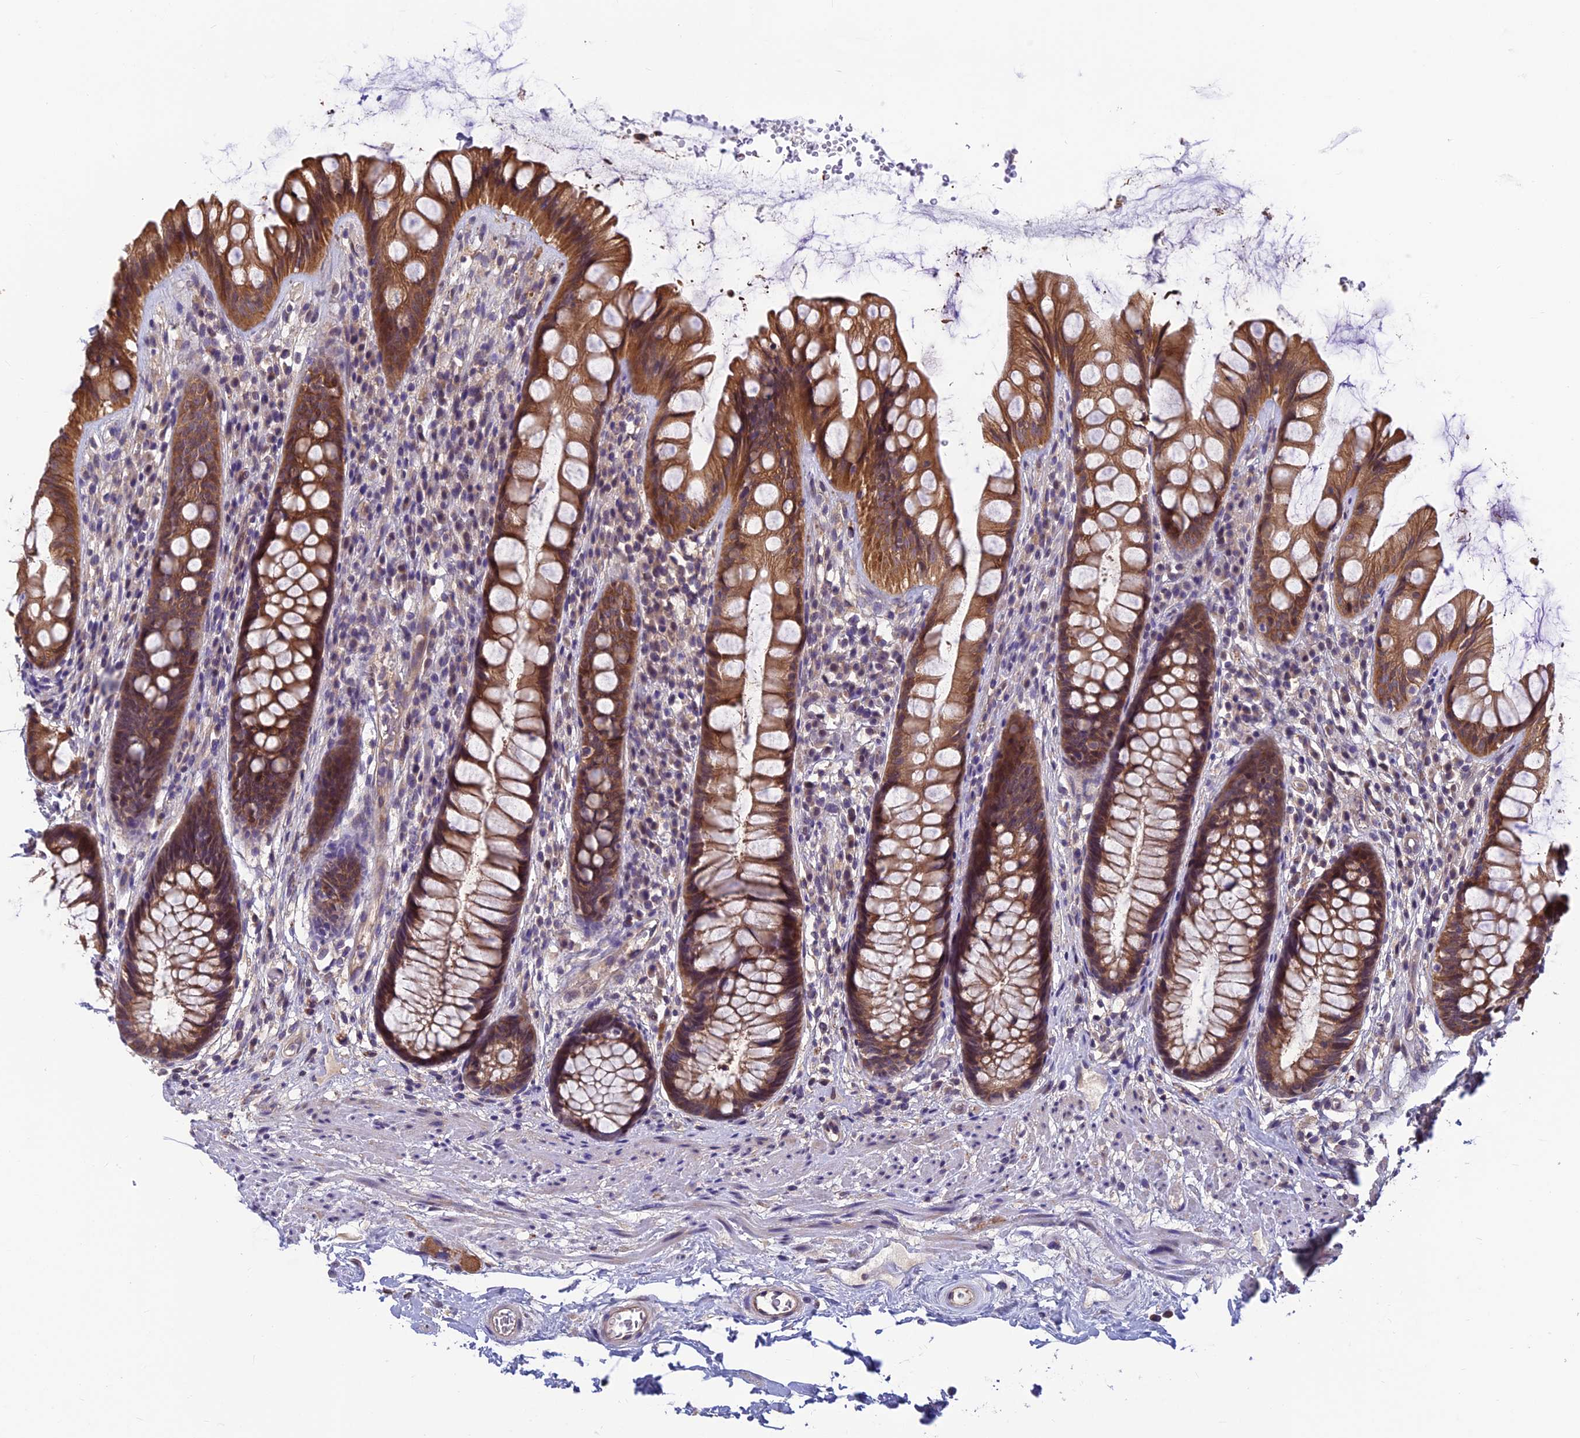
{"staining": {"intensity": "moderate", "quantity": ">75%", "location": "cytoplasmic/membranous"}, "tissue": "rectum", "cell_type": "Glandular cells", "image_type": "normal", "snomed": [{"axis": "morphology", "description": "Normal tissue, NOS"}, {"axis": "topography", "description": "Rectum"}], "caption": "Protein staining exhibits moderate cytoplasmic/membranous positivity in about >75% of glandular cells in benign rectum. (DAB = brown stain, brightfield microscopy at high magnification).", "gene": "HECA", "patient": {"sex": "male", "age": 74}}